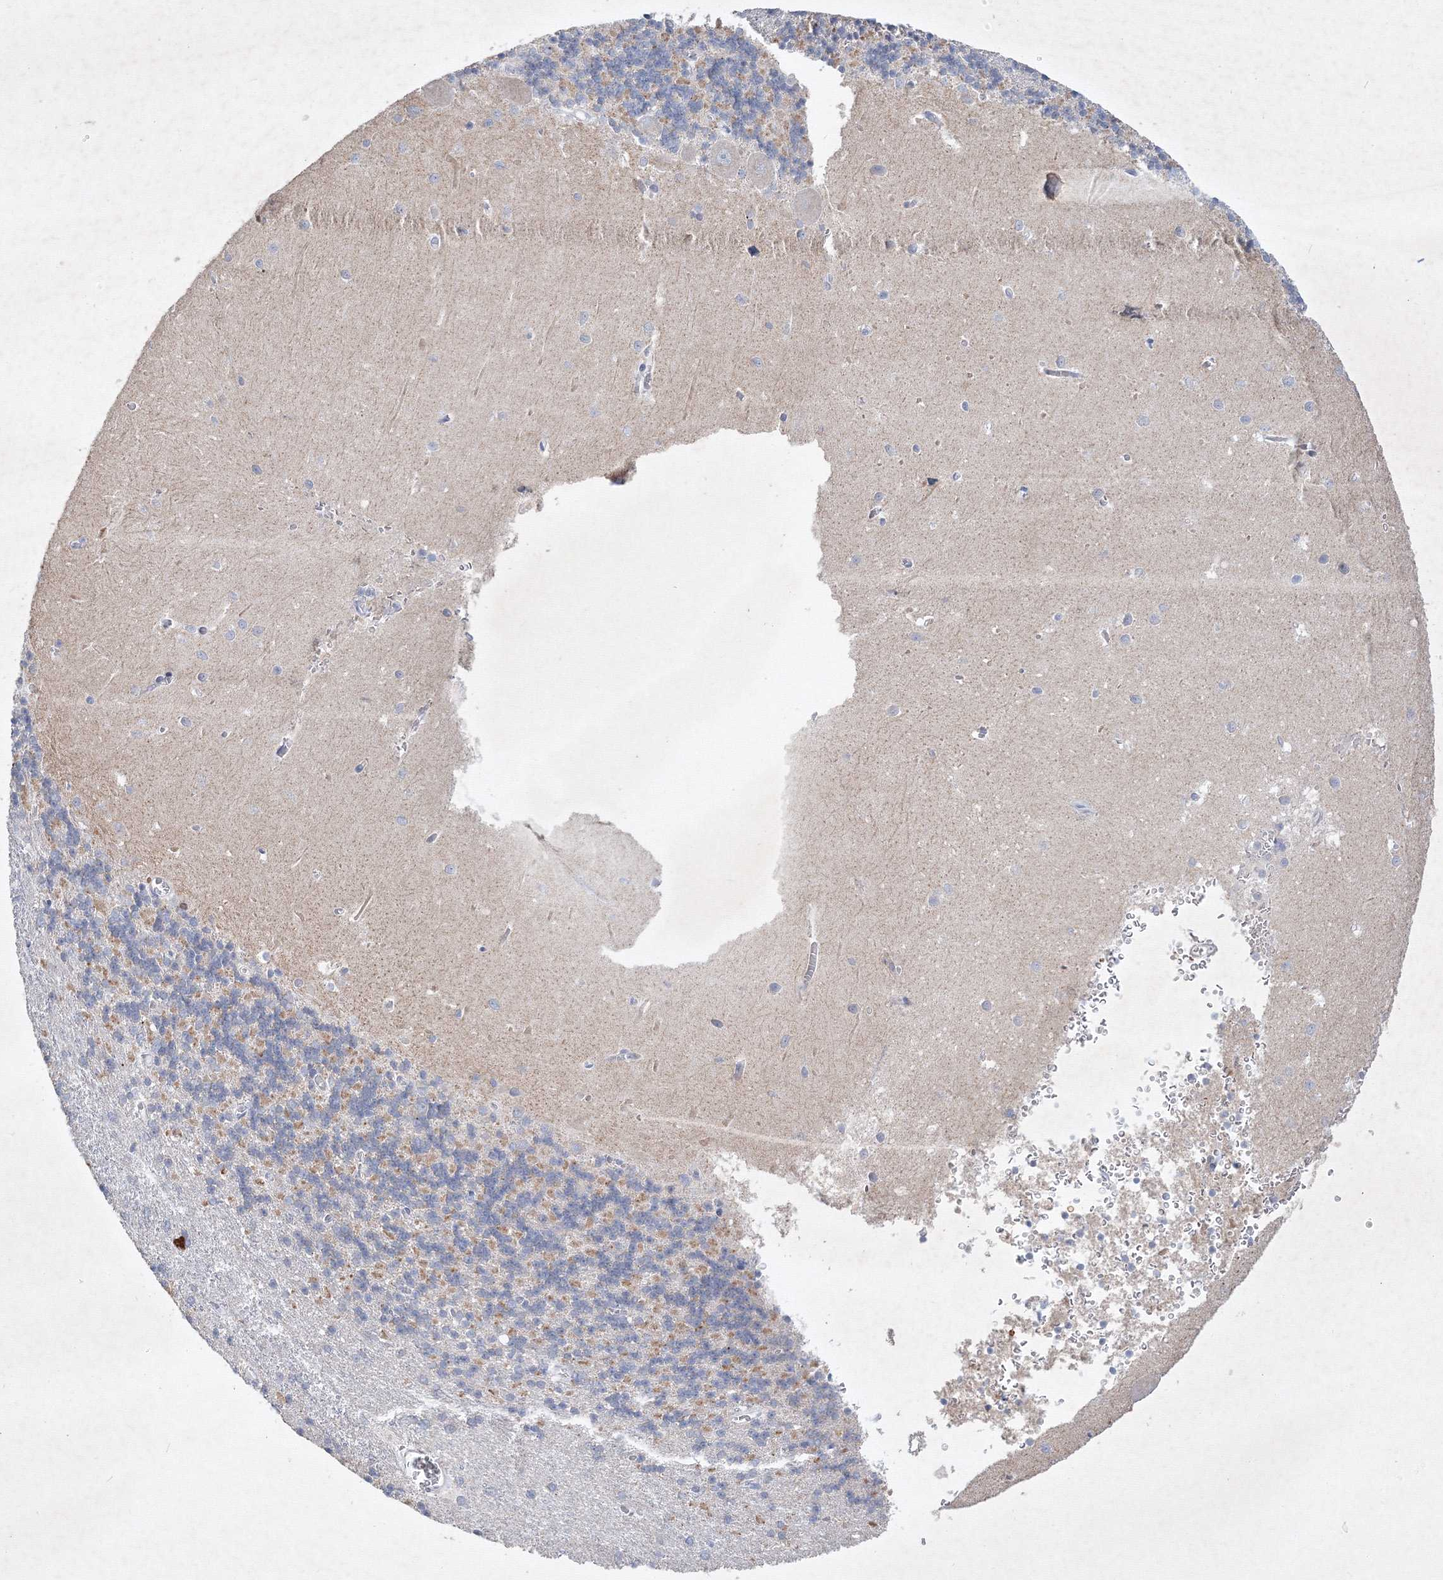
{"staining": {"intensity": "moderate", "quantity": "25%-75%", "location": "cytoplasmic/membranous"}, "tissue": "cerebellum", "cell_type": "Cells in granular layer", "image_type": "normal", "snomed": [{"axis": "morphology", "description": "Normal tissue, NOS"}, {"axis": "topography", "description": "Cerebellum"}], "caption": "This histopathology image displays immunohistochemistry (IHC) staining of benign cerebellum, with medium moderate cytoplasmic/membranous positivity in approximately 25%-75% of cells in granular layer.", "gene": "CXXC4", "patient": {"sex": "male", "age": 37}}